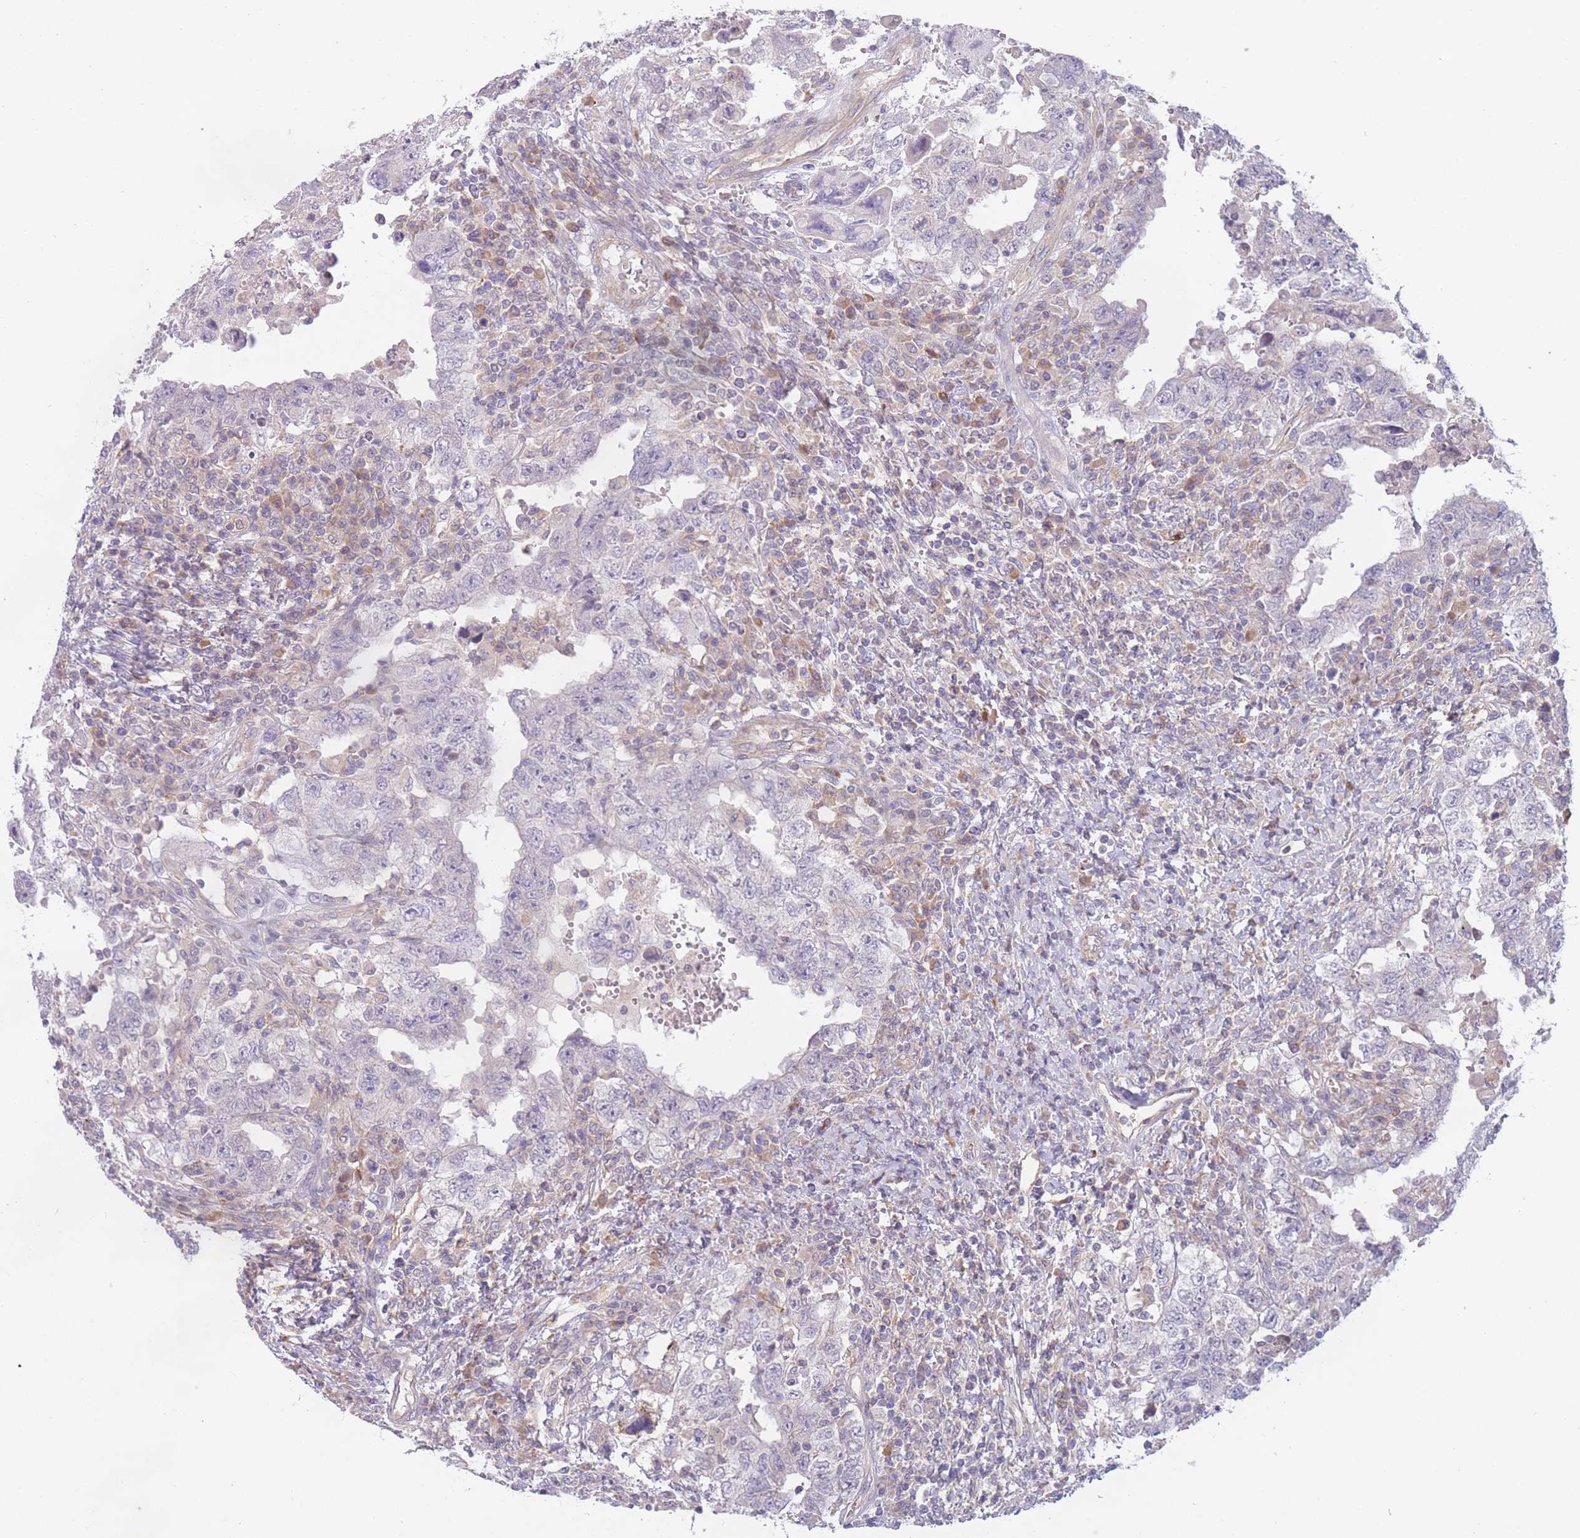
{"staining": {"intensity": "negative", "quantity": "none", "location": "none"}, "tissue": "testis cancer", "cell_type": "Tumor cells", "image_type": "cancer", "snomed": [{"axis": "morphology", "description": "Carcinoma, Embryonal, NOS"}, {"axis": "topography", "description": "Testis"}], "caption": "DAB (3,3'-diaminobenzidine) immunohistochemical staining of testis embryonal carcinoma demonstrates no significant positivity in tumor cells.", "gene": "WDR93", "patient": {"sex": "male", "age": 26}}